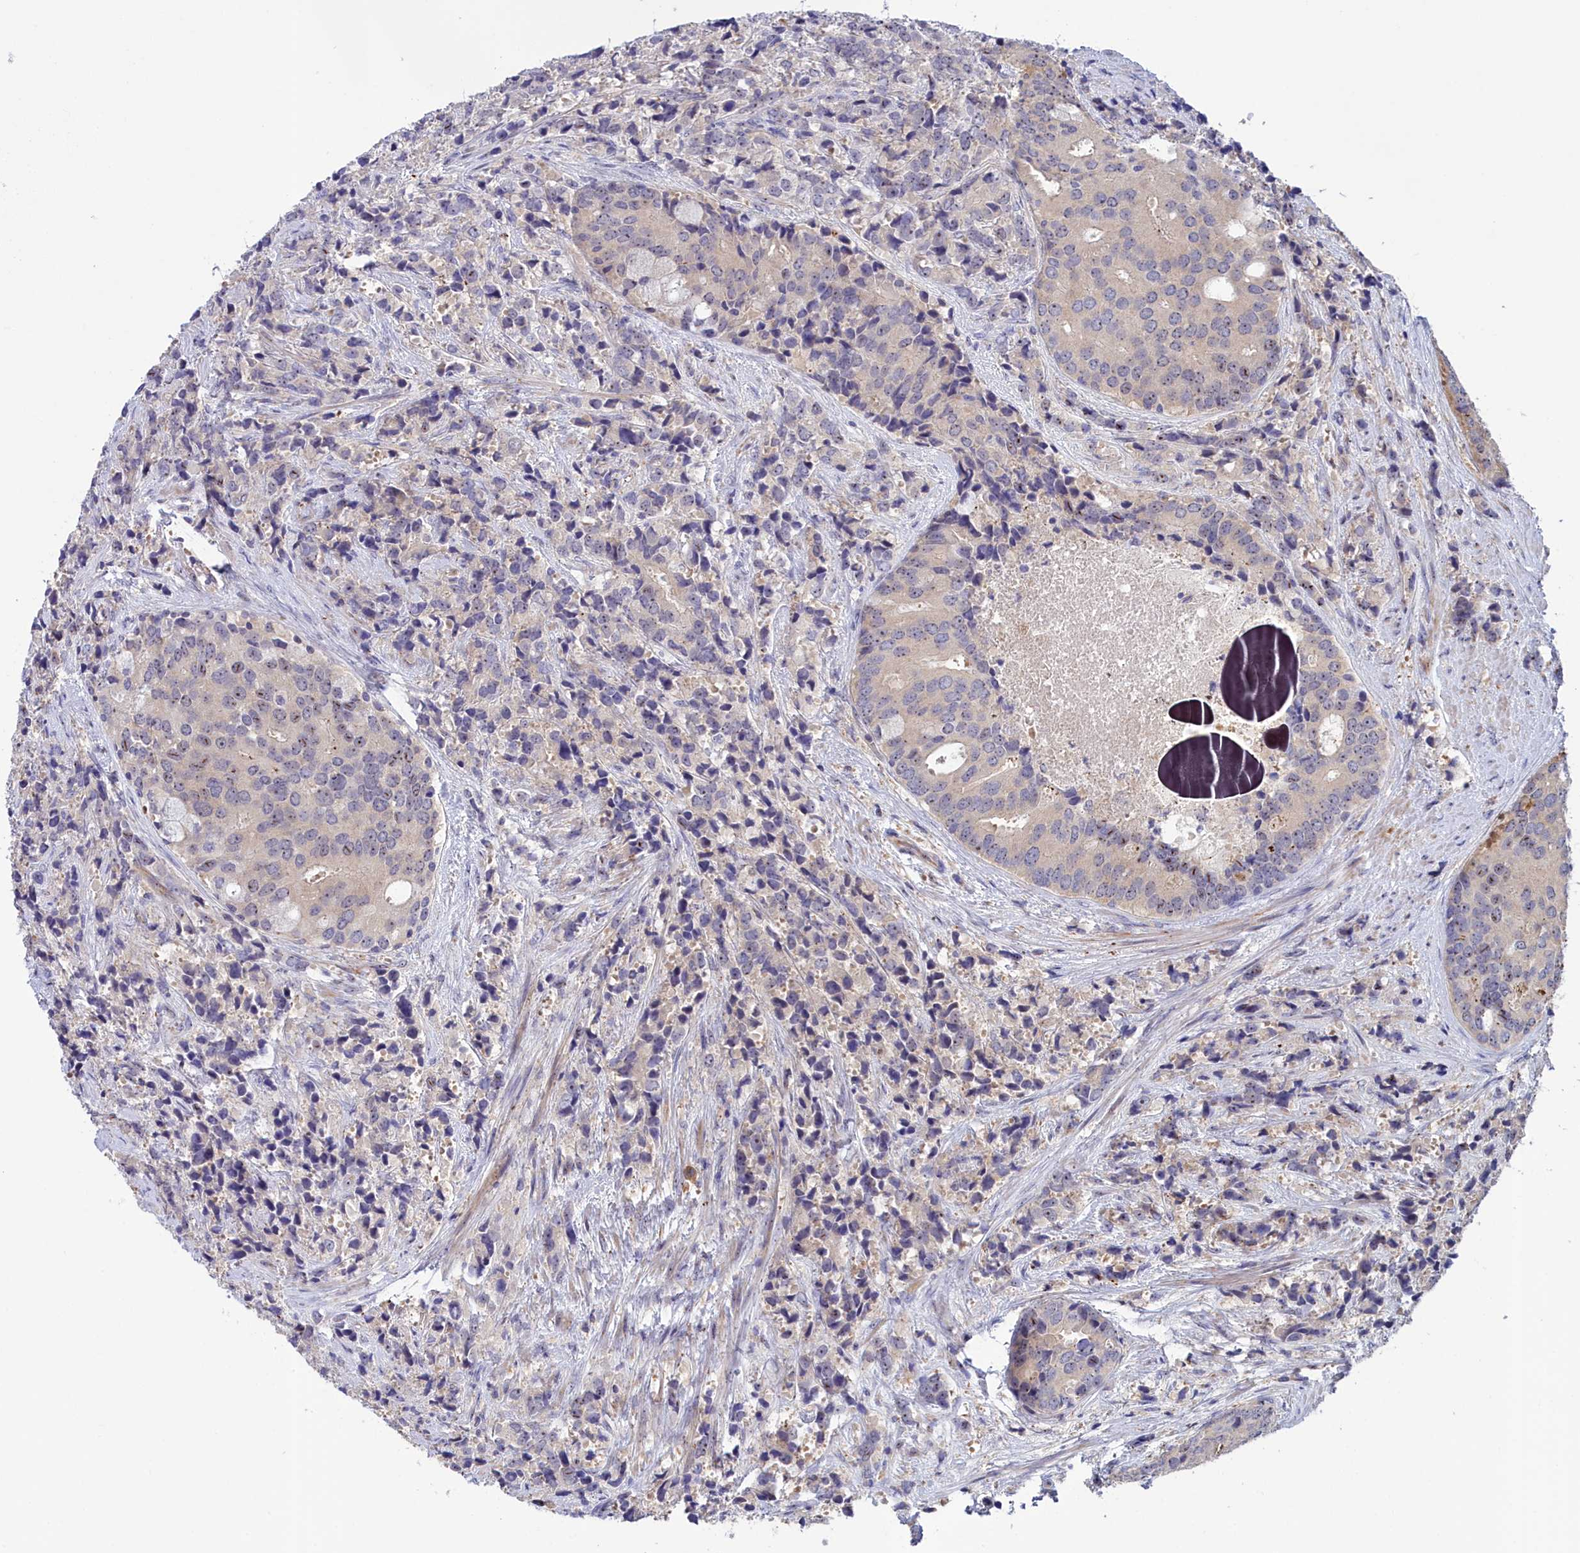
{"staining": {"intensity": "weak", "quantity": "<25%", "location": "nuclear"}, "tissue": "prostate cancer", "cell_type": "Tumor cells", "image_type": "cancer", "snomed": [{"axis": "morphology", "description": "Adenocarcinoma, High grade"}, {"axis": "topography", "description": "Prostate"}], "caption": "The histopathology image shows no significant staining in tumor cells of prostate cancer. (DAB (3,3'-diaminobenzidine) immunohistochemistry (IHC) with hematoxylin counter stain).", "gene": "NEURL4", "patient": {"sex": "male", "age": 62}}